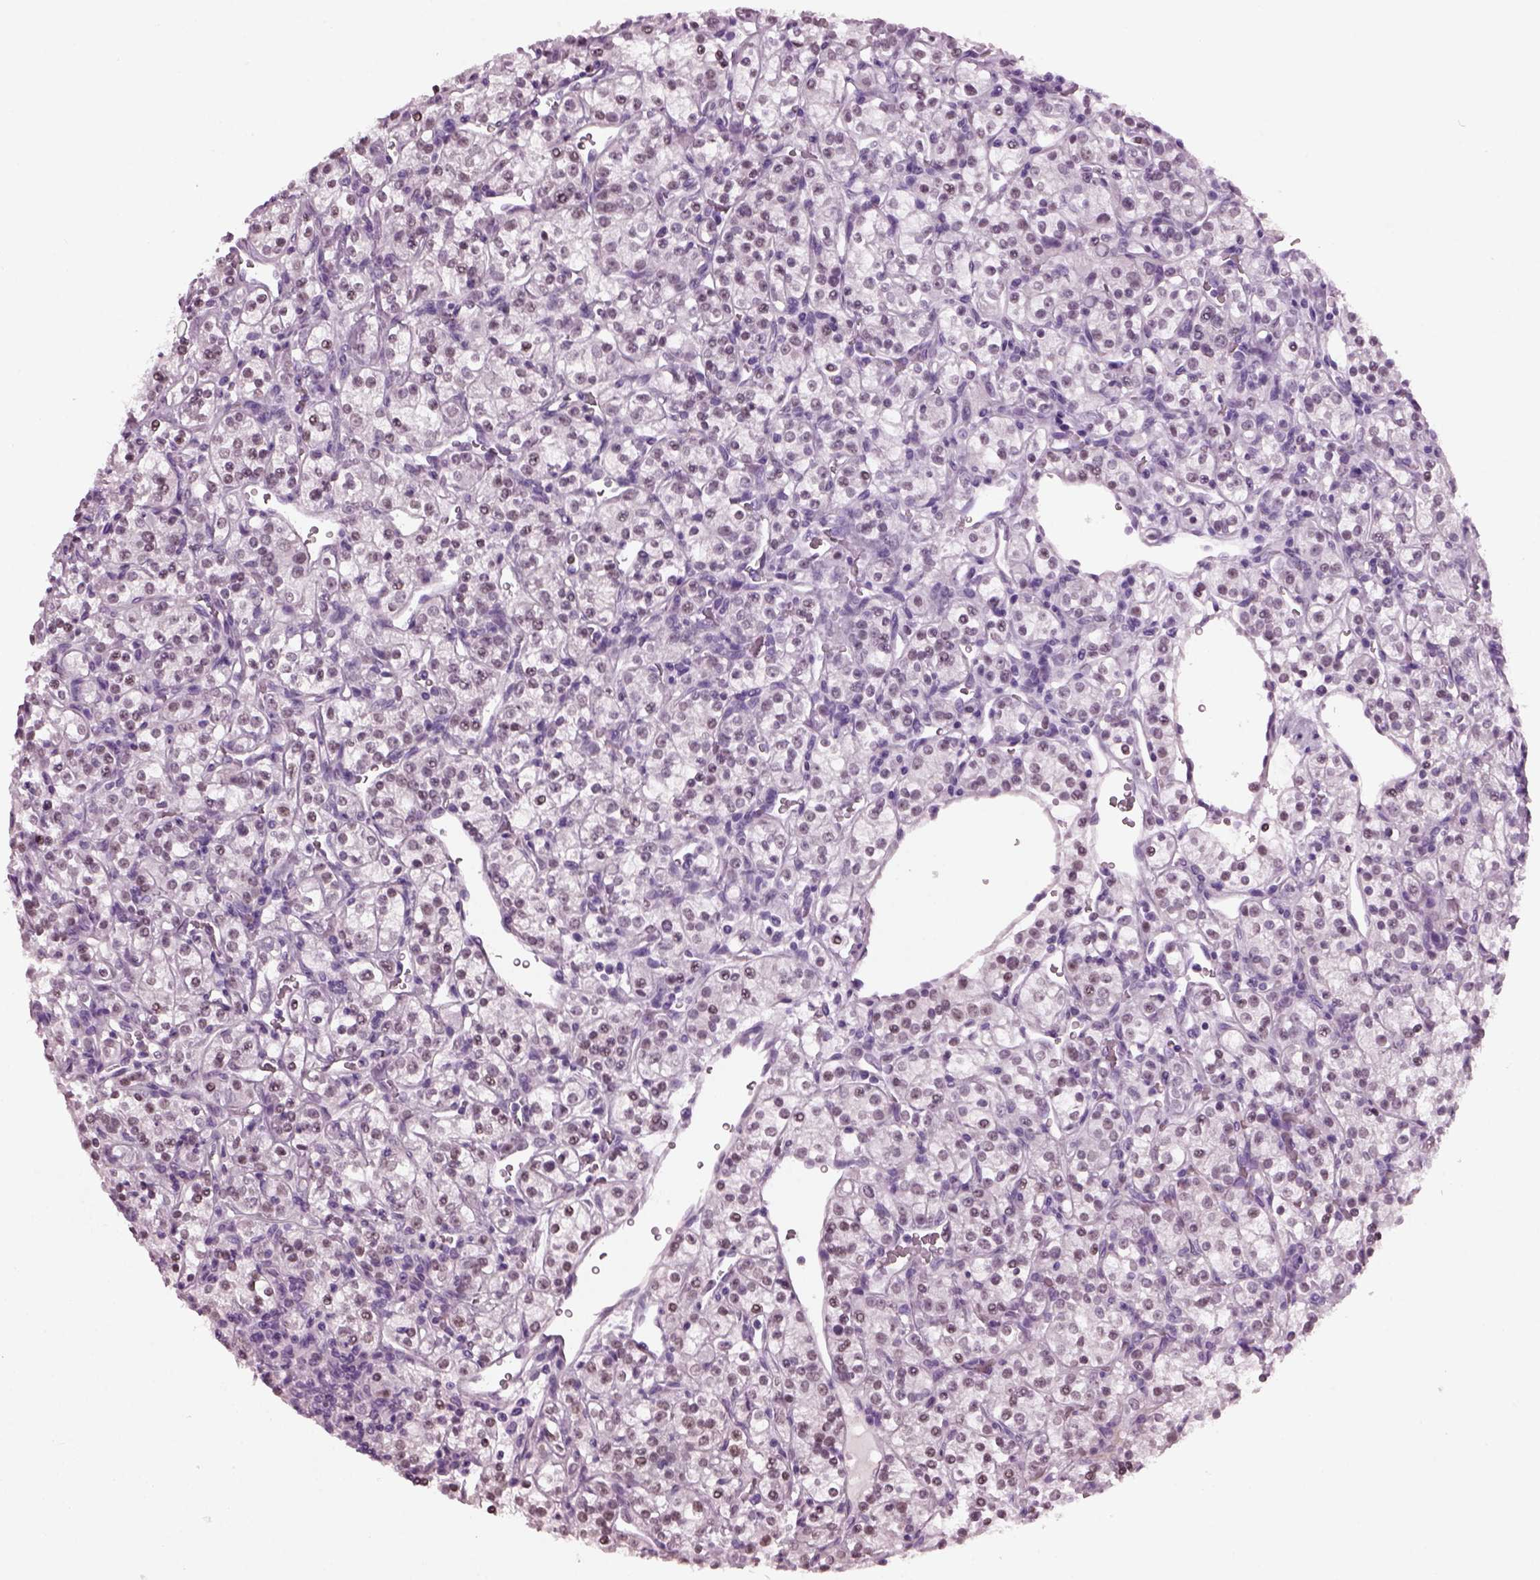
{"staining": {"intensity": "negative", "quantity": "none", "location": "none"}, "tissue": "renal cancer", "cell_type": "Tumor cells", "image_type": "cancer", "snomed": [{"axis": "morphology", "description": "Adenocarcinoma, NOS"}, {"axis": "topography", "description": "Kidney"}], "caption": "The immunohistochemistry (IHC) image has no significant staining in tumor cells of adenocarcinoma (renal) tissue.", "gene": "KRTAP3-2", "patient": {"sex": "male", "age": 77}}